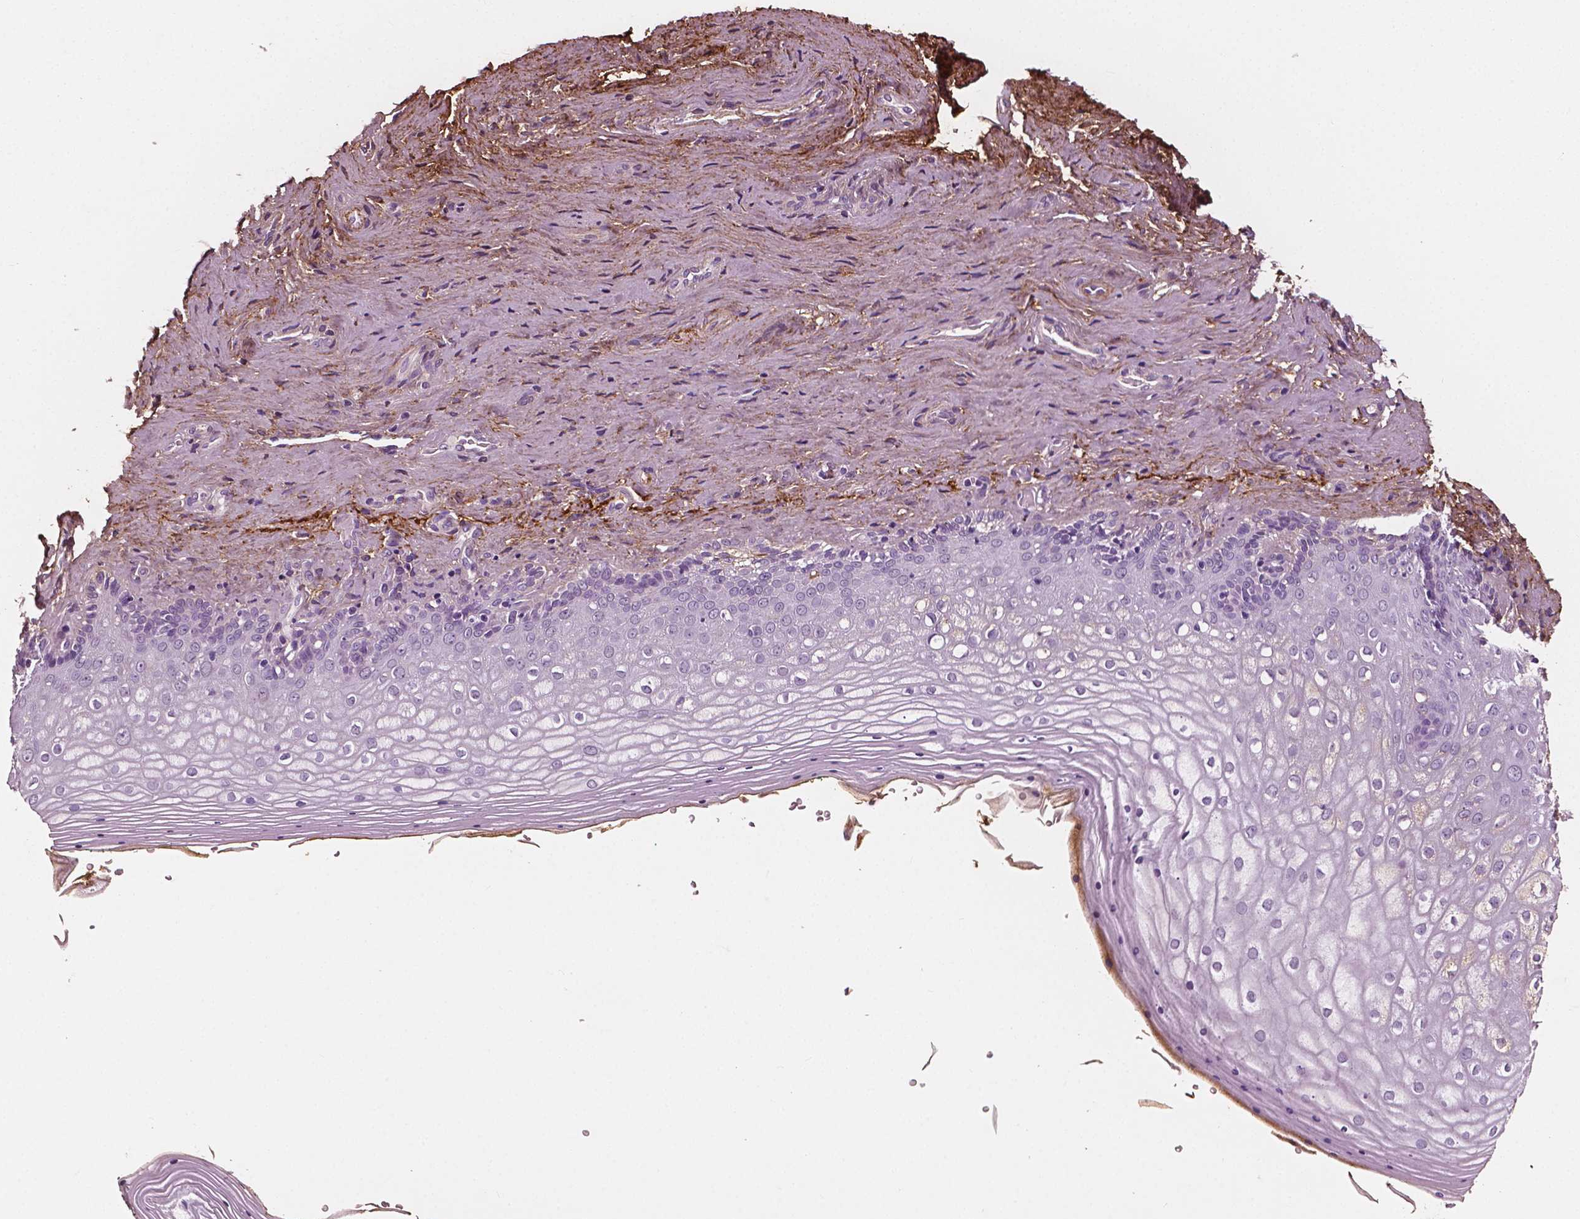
{"staining": {"intensity": "negative", "quantity": "none", "location": "none"}, "tissue": "vagina", "cell_type": "Squamous epithelial cells", "image_type": "normal", "snomed": [{"axis": "morphology", "description": "Normal tissue, NOS"}, {"axis": "topography", "description": "Vagina"}], "caption": "The immunohistochemistry histopathology image has no significant staining in squamous epithelial cells of vagina.", "gene": "FBLN1", "patient": {"sex": "female", "age": 42}}